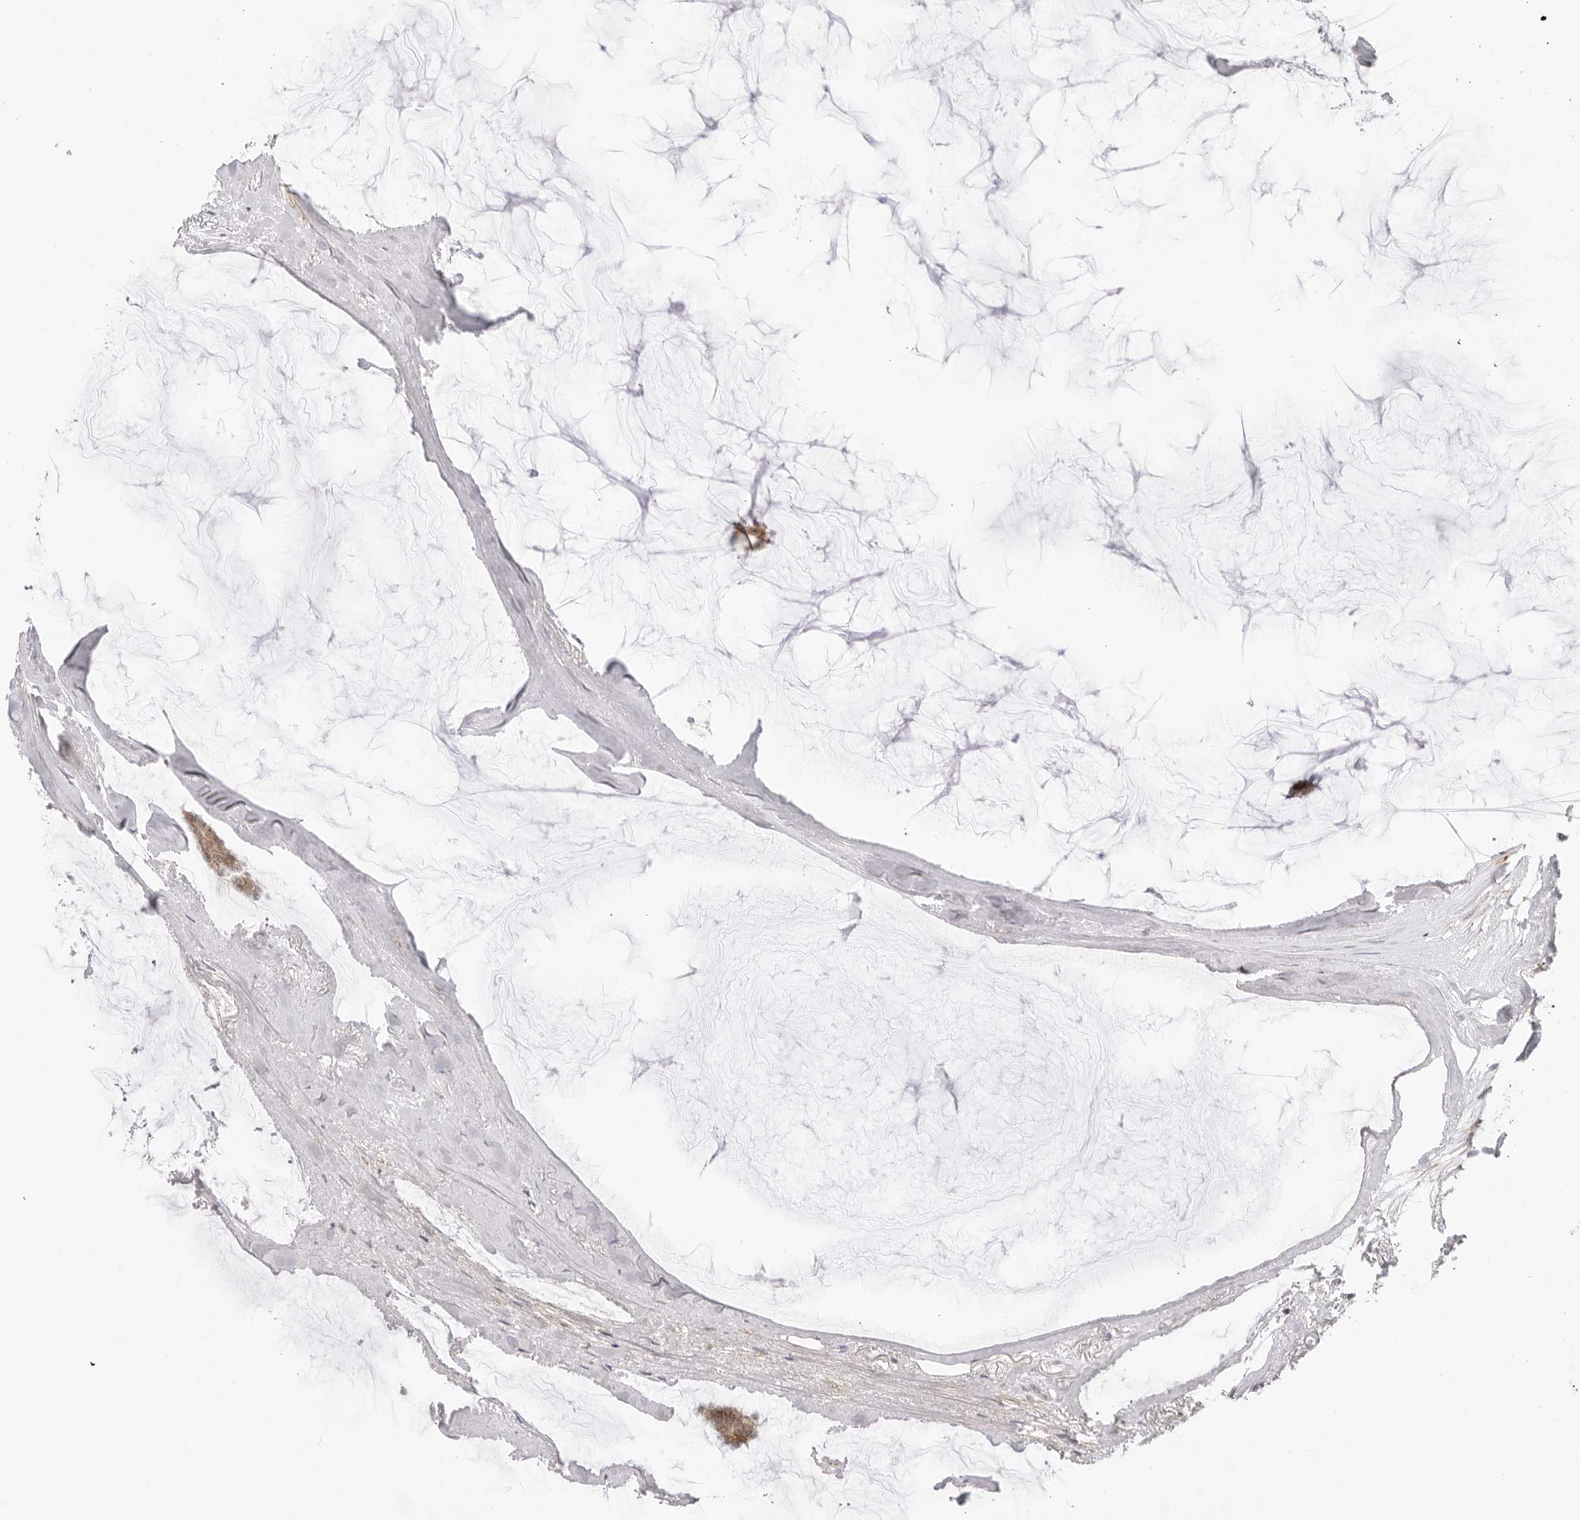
{"staining": {"intensity": "moderate", "quantity": ">75%", "location": "cytoplasmic/membranous"}, "tissue": "breast cancer", "cell_type": "Tumor cells", "image_type": "cancer", "snomed": [{"axis": "morphology", "description": "Duct carcinoma"}, {"axis": "topography", "description": "Breast"}], "caption": "This micrograph displays IHC staining of human breast cancer, with medium moderate cytoplasmic/membranous positivity in approximately >75% of tumor cells.", "gene": "TRAPPC3", "patient": {"sex": "female", "age": 93}}